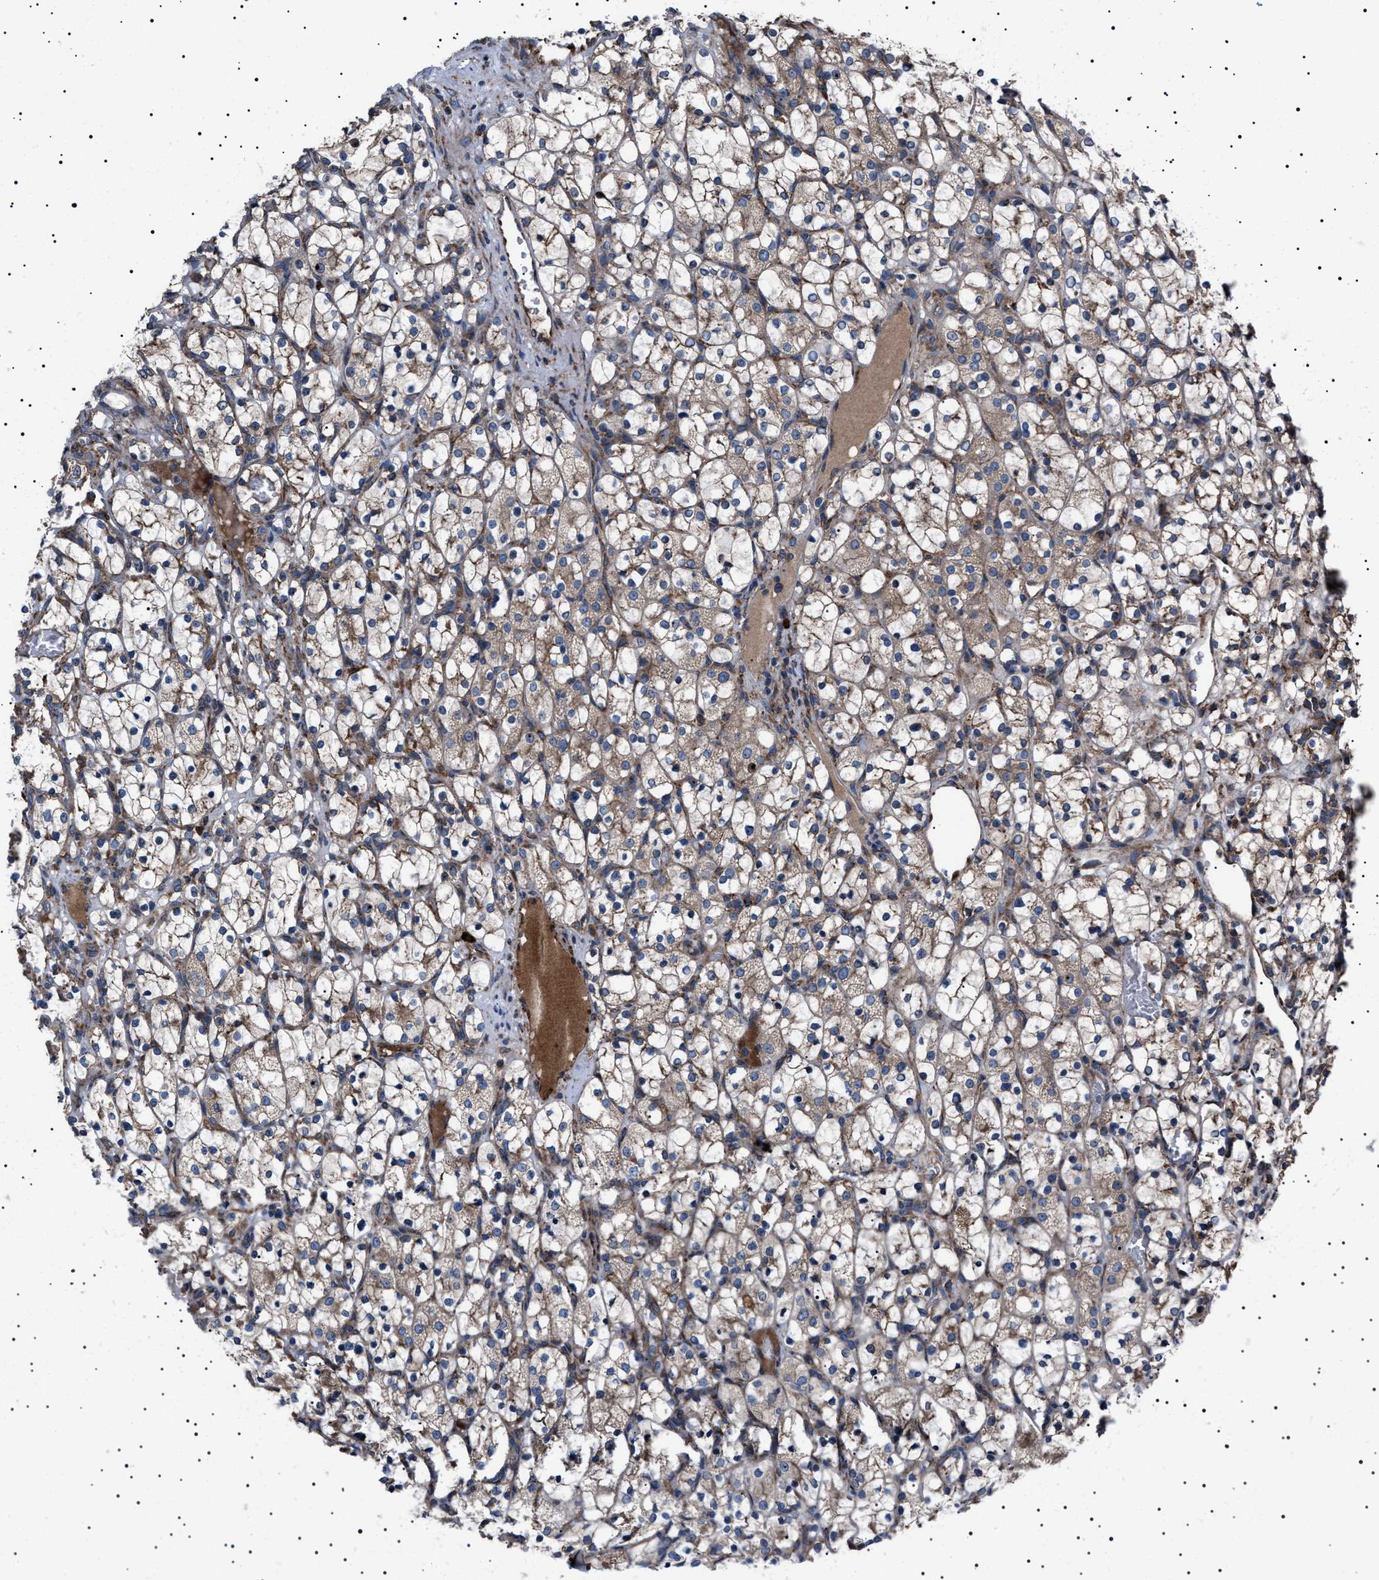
{"staining": {"intensity": "weak", "quantity": ">75%", "location": "cytoplasmic/membranous"}, "tissue": "renal cancer", "cell_type": "Tumor cells", "image_type": "cancer", "snomed": [{"axis": "morphology", "description": "Adenocarcinoma, NOS"}, {"axis": "topography", "description": "Kidney"}], "caption": "A histopathology image of renal cancer stained for a protein demonstrates weak cytoplasmic/membranous brown staining in tumor cells.", "gene": "TOP1MT", "patient": {"sex": "female", "age": 69}}